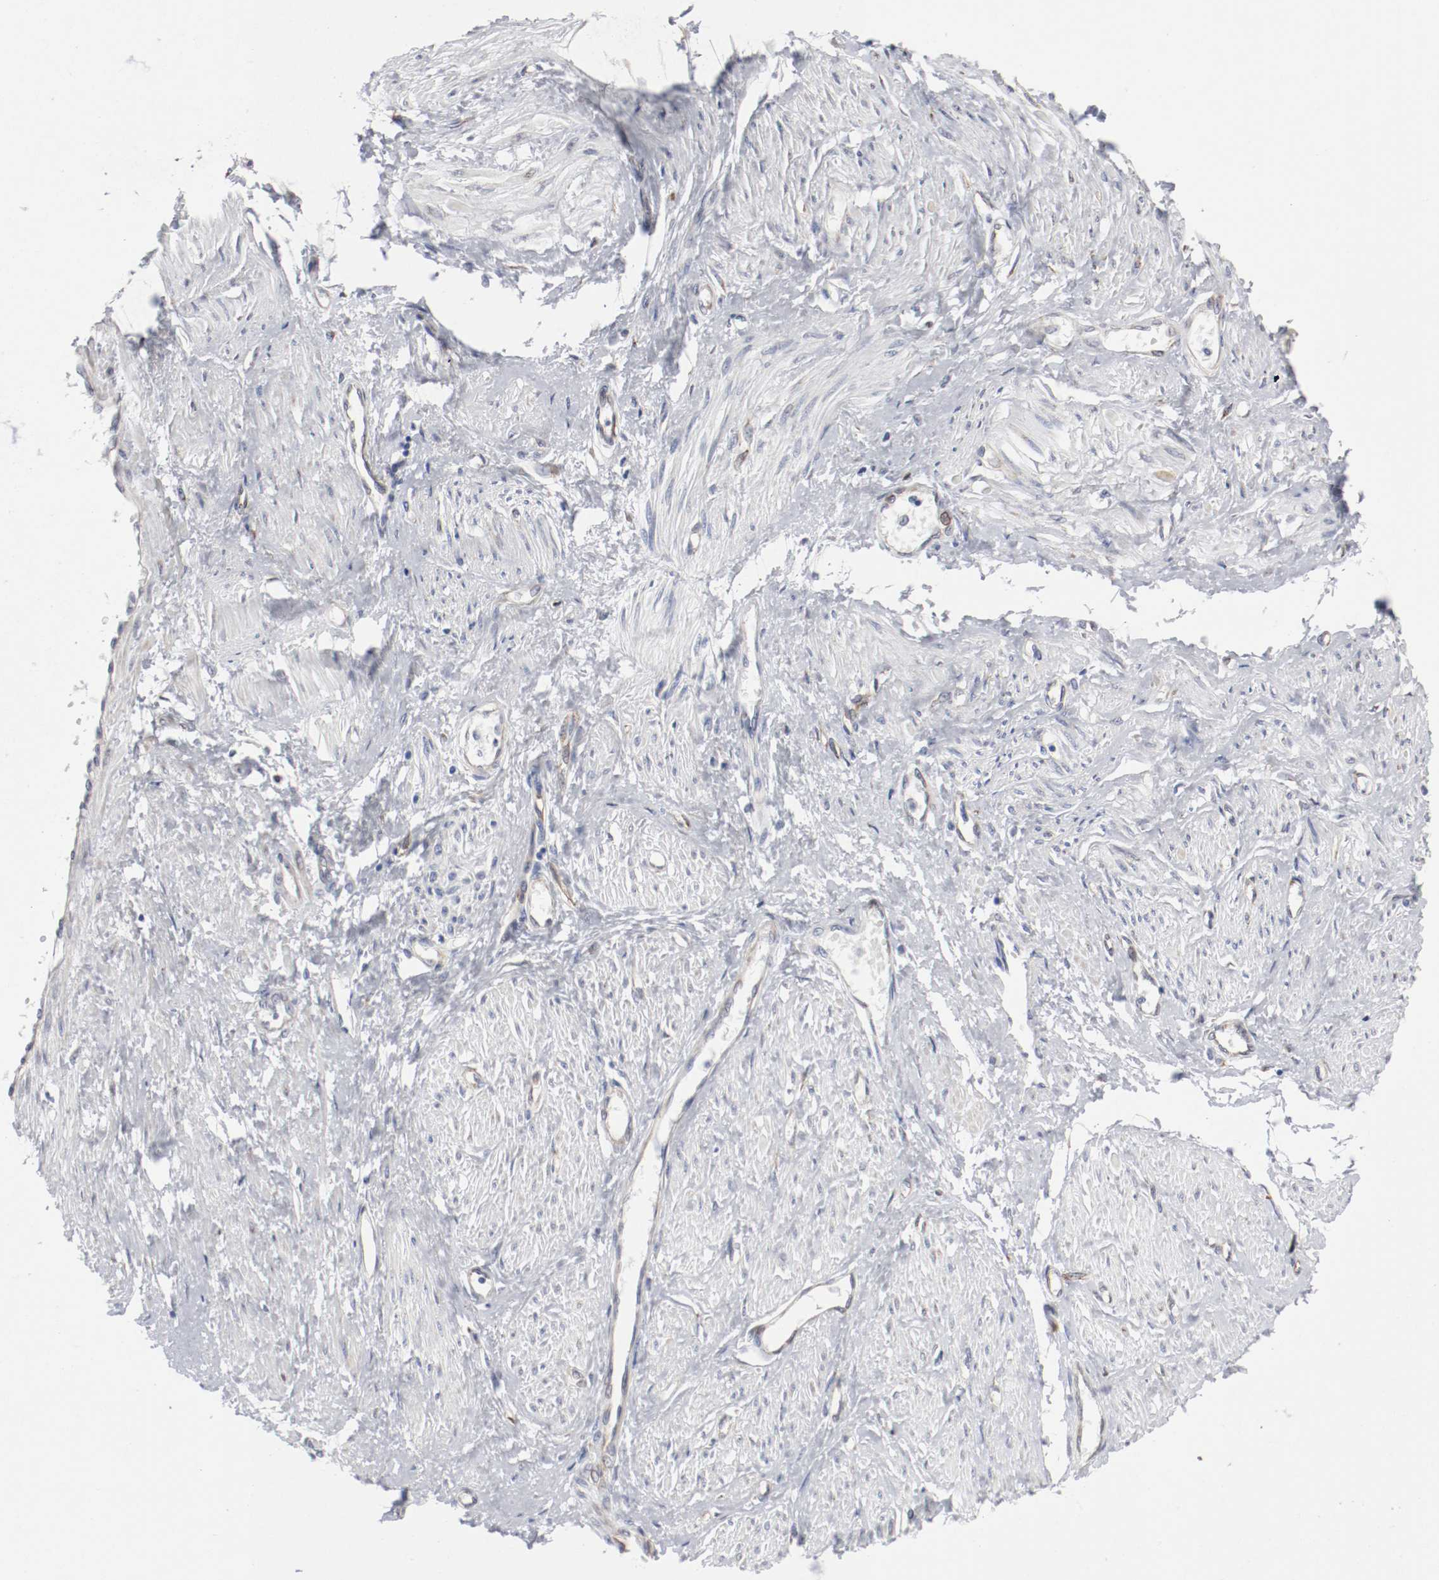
{"staining": {"intensity": "moderate", "quantity": ">75%", "location": "cytoplasmic/membranous"}, "tissue": "smooth muscle", "cell_type": "Smooth muscle cells", "image_type": "normal", "snomed": [{"axis": "morphology", "description": "Normal tissue, NOS"}, {"axis": "topography", "description": "Smooth muscle"}, {"axis": "topography", "description": "Uterus"}], "caption": "This photomicrograph reveals unremarkable smooth muscle stained with immunohistochemistry to label a protein in brown. The cytoplasmic/membranous of smooth muscle cells show moderate positivity for the protein. Nuclei are counter-stained blue.", "gene": "GIT1", "patient": {"sex": "female", "age": 39}}